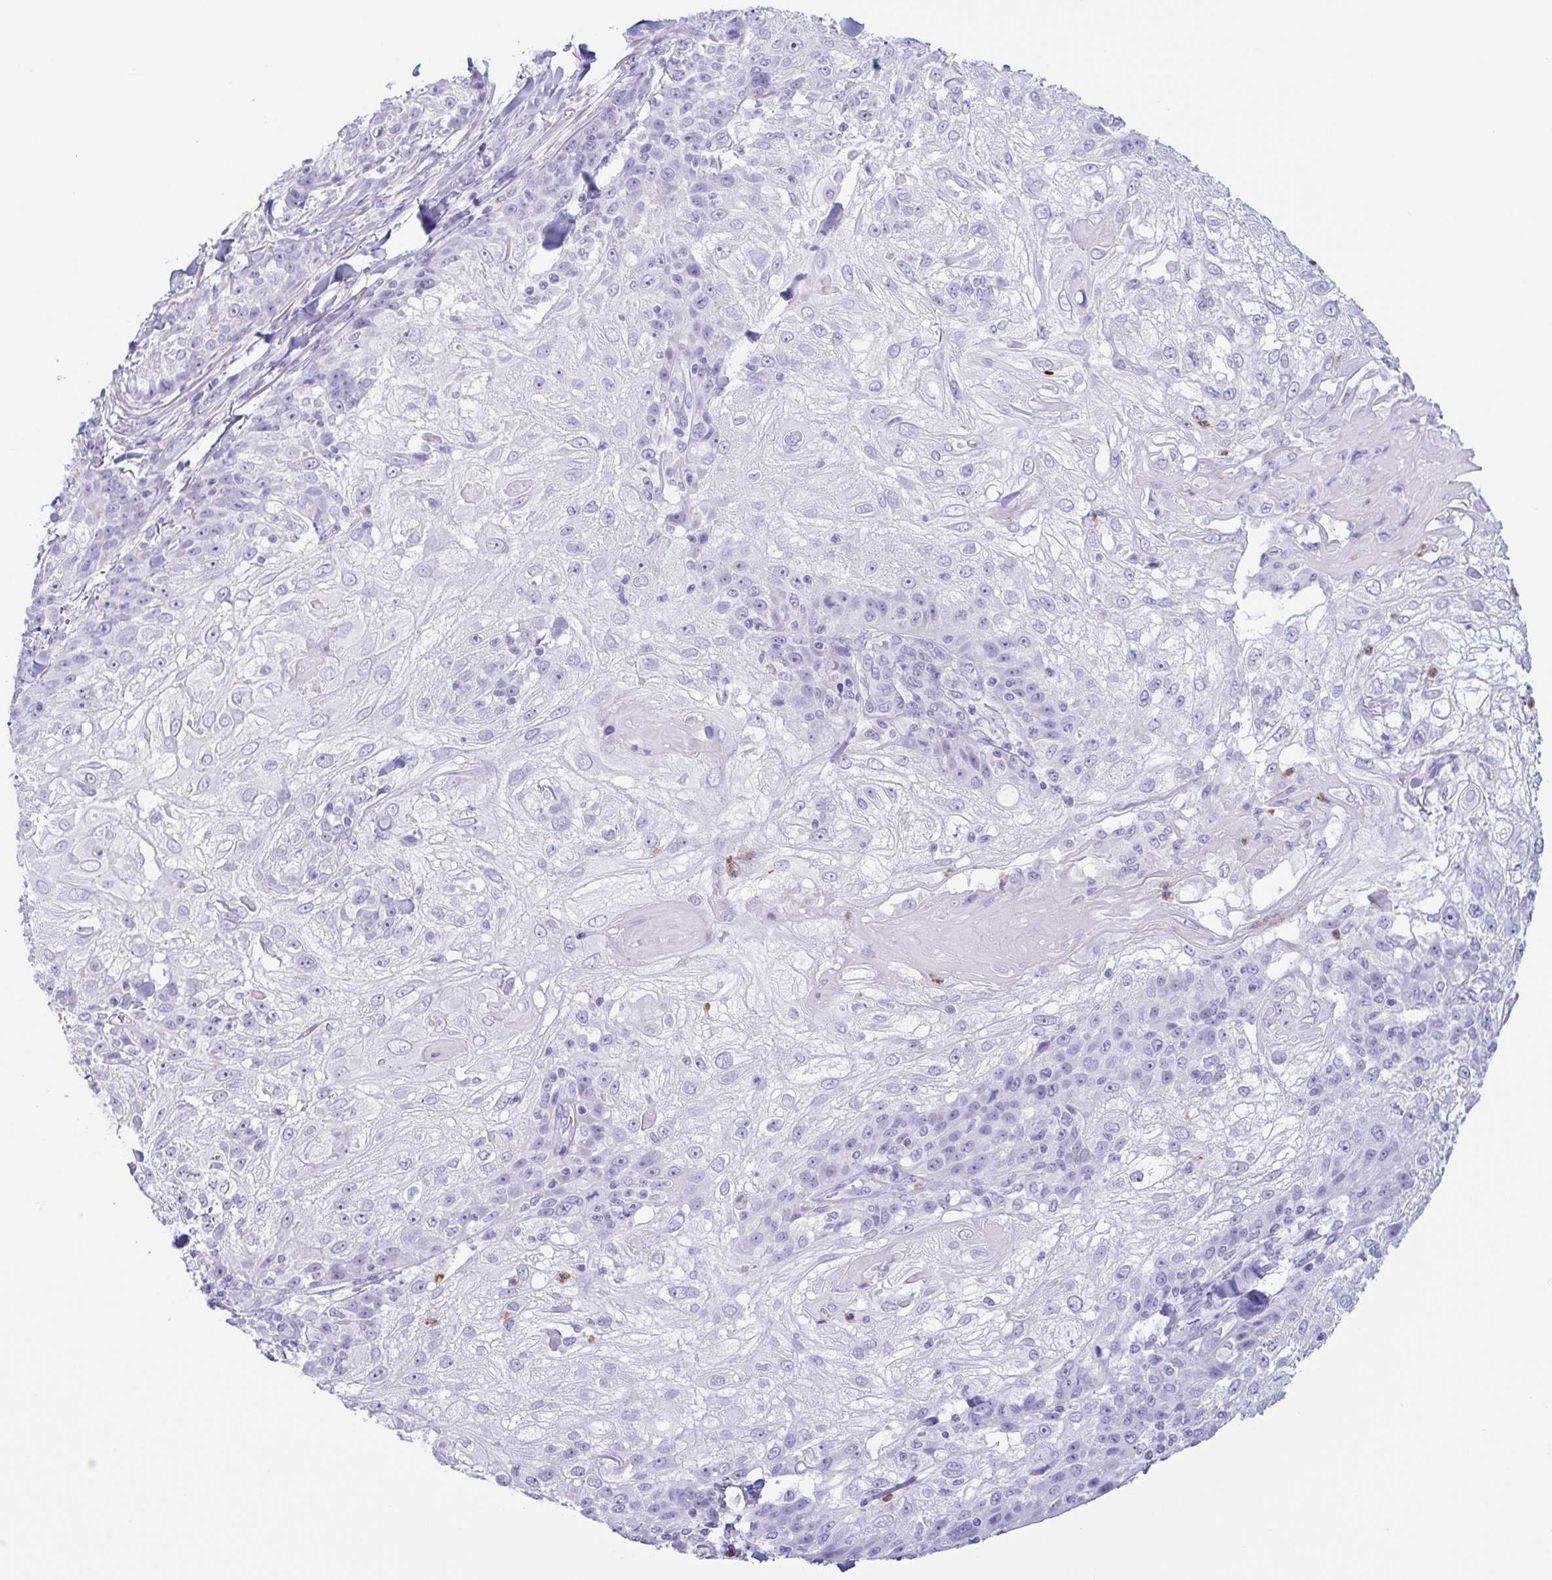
{"staining": {"intensity": "negative", "quantity": "none", "location": "none"}, "tissue": "skin cancer", "cell_type": "Tumor cells", "image_type": "cancer", "snomed": [{"axis": "morphology", "description": "Normal tissue, NOS"}, {"axis": "morphology", "description": "Squamous cell carcinoma, NOS"}, {"axis": "topography", "description": "Skin"}], "caption": "Tumor cells are negative for protein expression in human skin cancer.", "gene": "AZU1", "patient": {"sex": "female", "age": 83}}